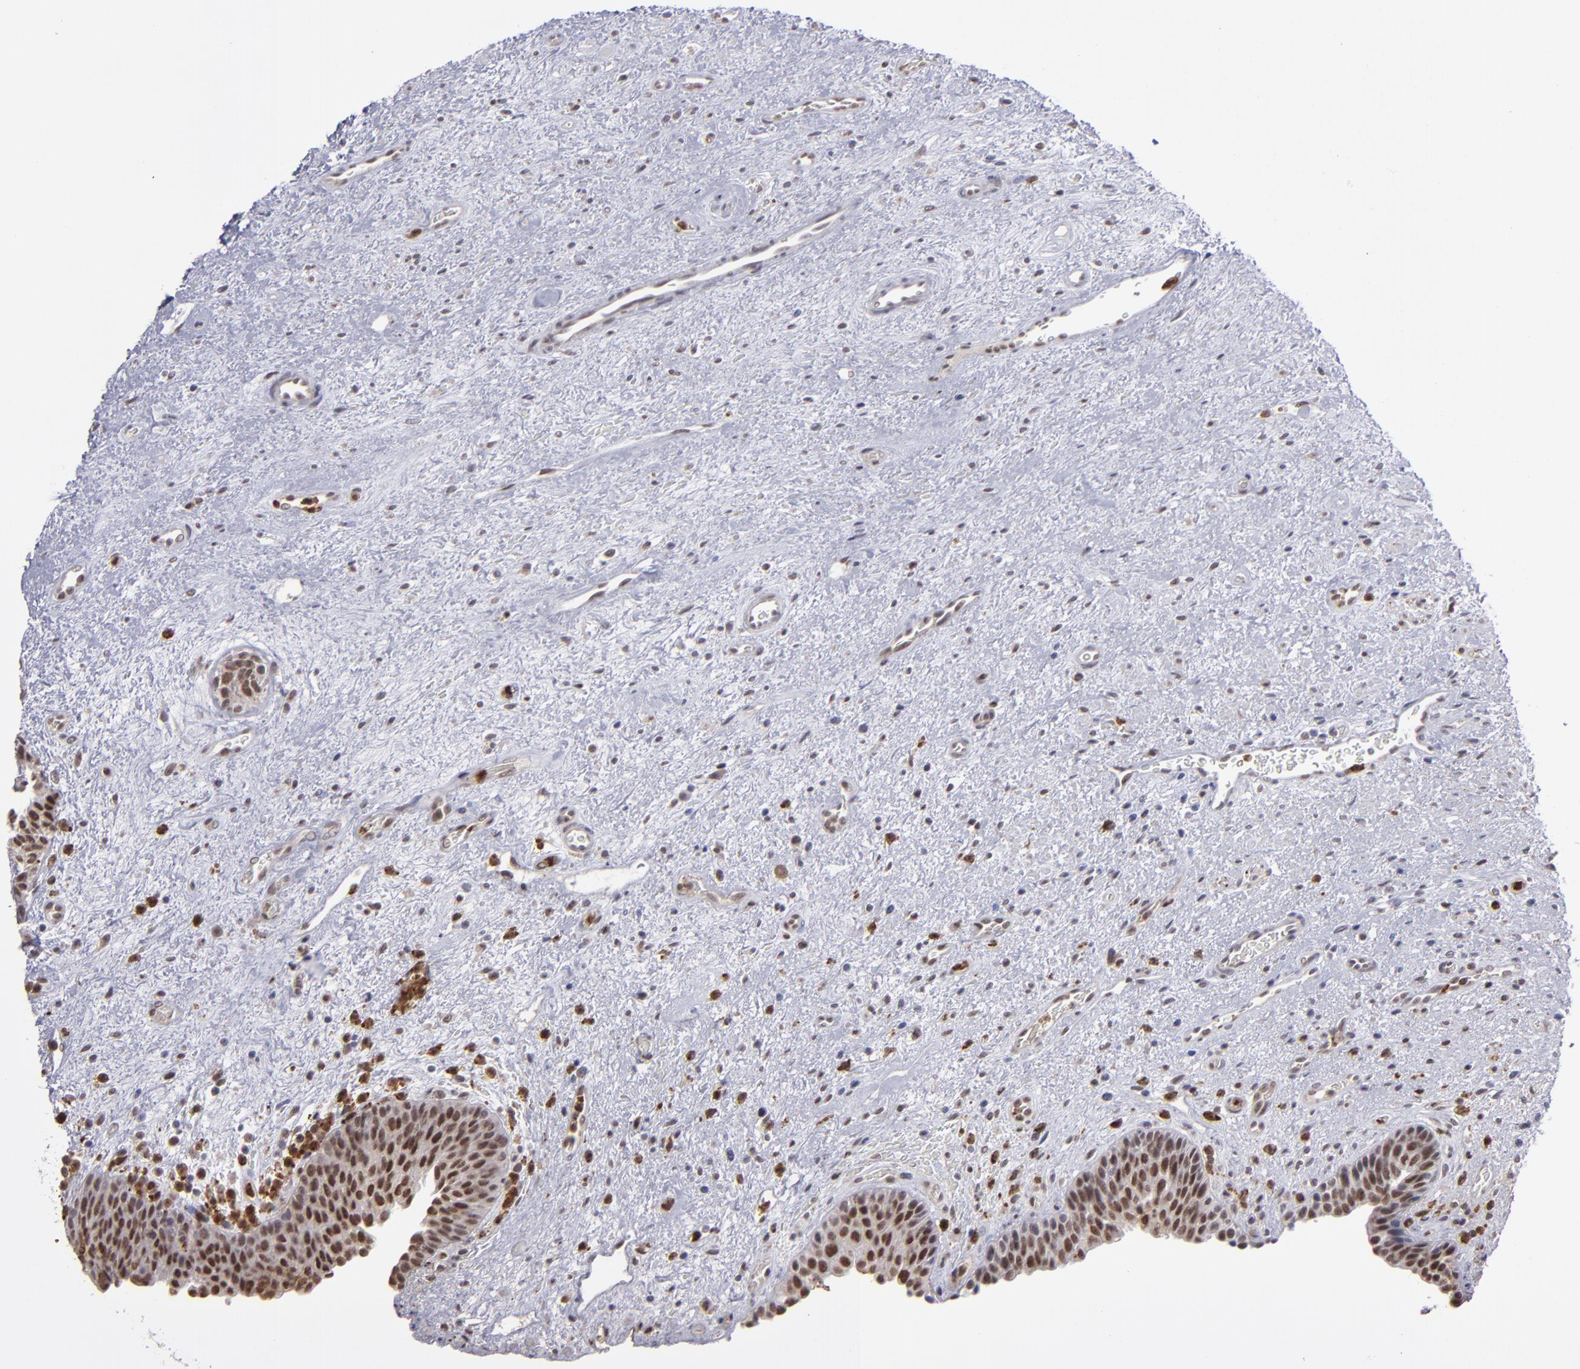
{"staining": {"intensity": "moderate", "quantity": ">75%", "location": "nuclear"}, "tissue": "urinary bladder", "cell_type": "Urothelial cells", "image_type": "normal", "snomed": [{"axis": "morphology", "description": "Normal tissue, NOS"}, {"axis": "topography", "description": "Urinary bladder"}], "caption": "This histopathology image shows immunohistochemistry staining of normal urinary bladder, with medium moderate nuclear staining in about >75% of urothelial cells.", "gene": "RREB1", "patient": {"sex": "male", "age": 48}}